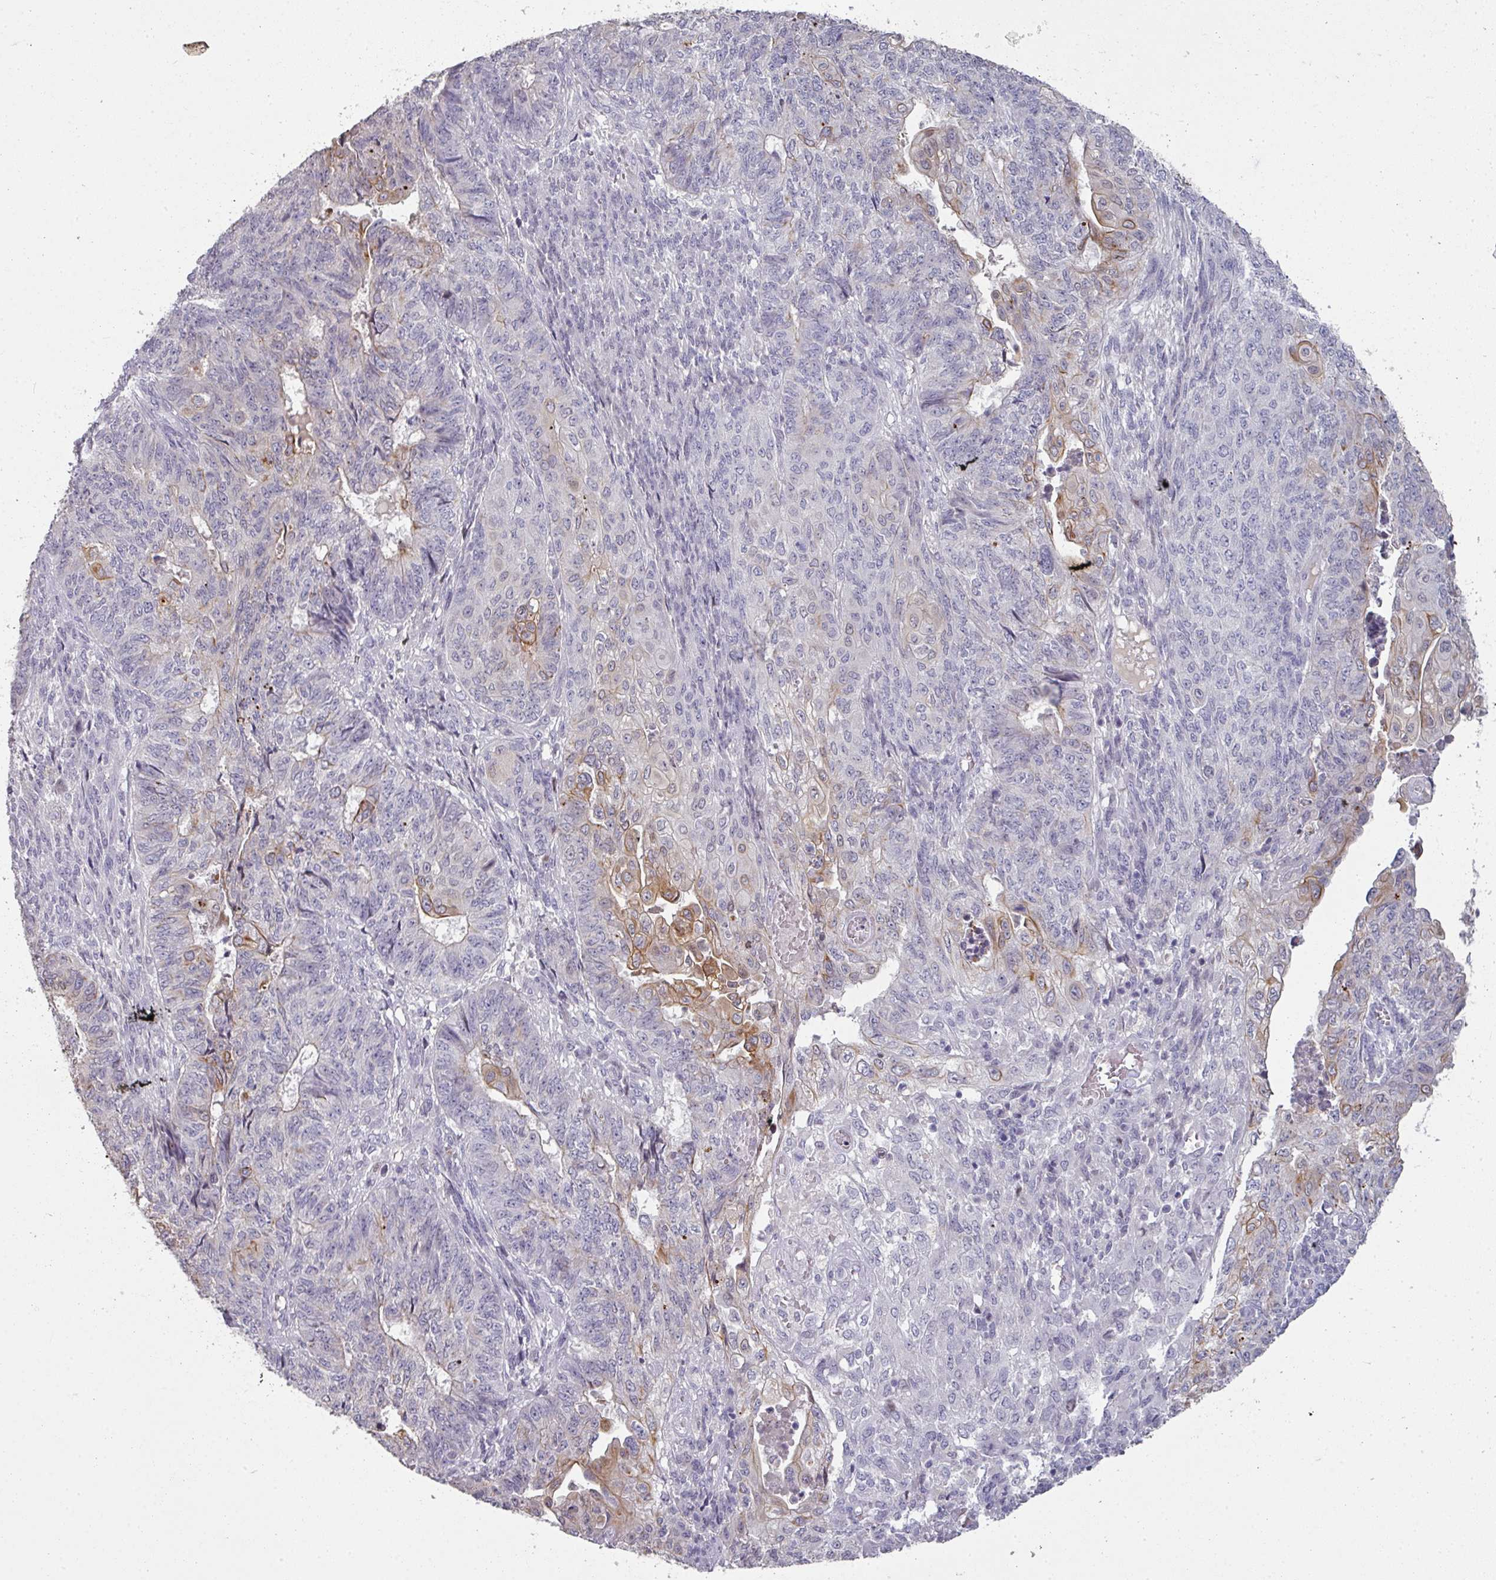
{"staining": {"intensity": "moderate", "quantity": "<25%", "location": "cytoplasmic/membranous"}, "tissue": "endometrial cancer", "cell_type": "Tumor cells", "image_type": "cancer", "snomed": [{"axis": "morphology", "description": "Adenocarcinoma, NOS"}, {"axis": "topography", "description": "Endometrium"}], "caption": "Adenocarcinoma (endometrial) was stained to show a protein in brown. There is low levels of moderate cytoplasmic/membranous expression in about <25% of tumor cells. (DAB = brown stain, brightfield microscopy at high magnification).", "gene": "GTF2H3", "patient": {"sex": "female", "age": 32}}